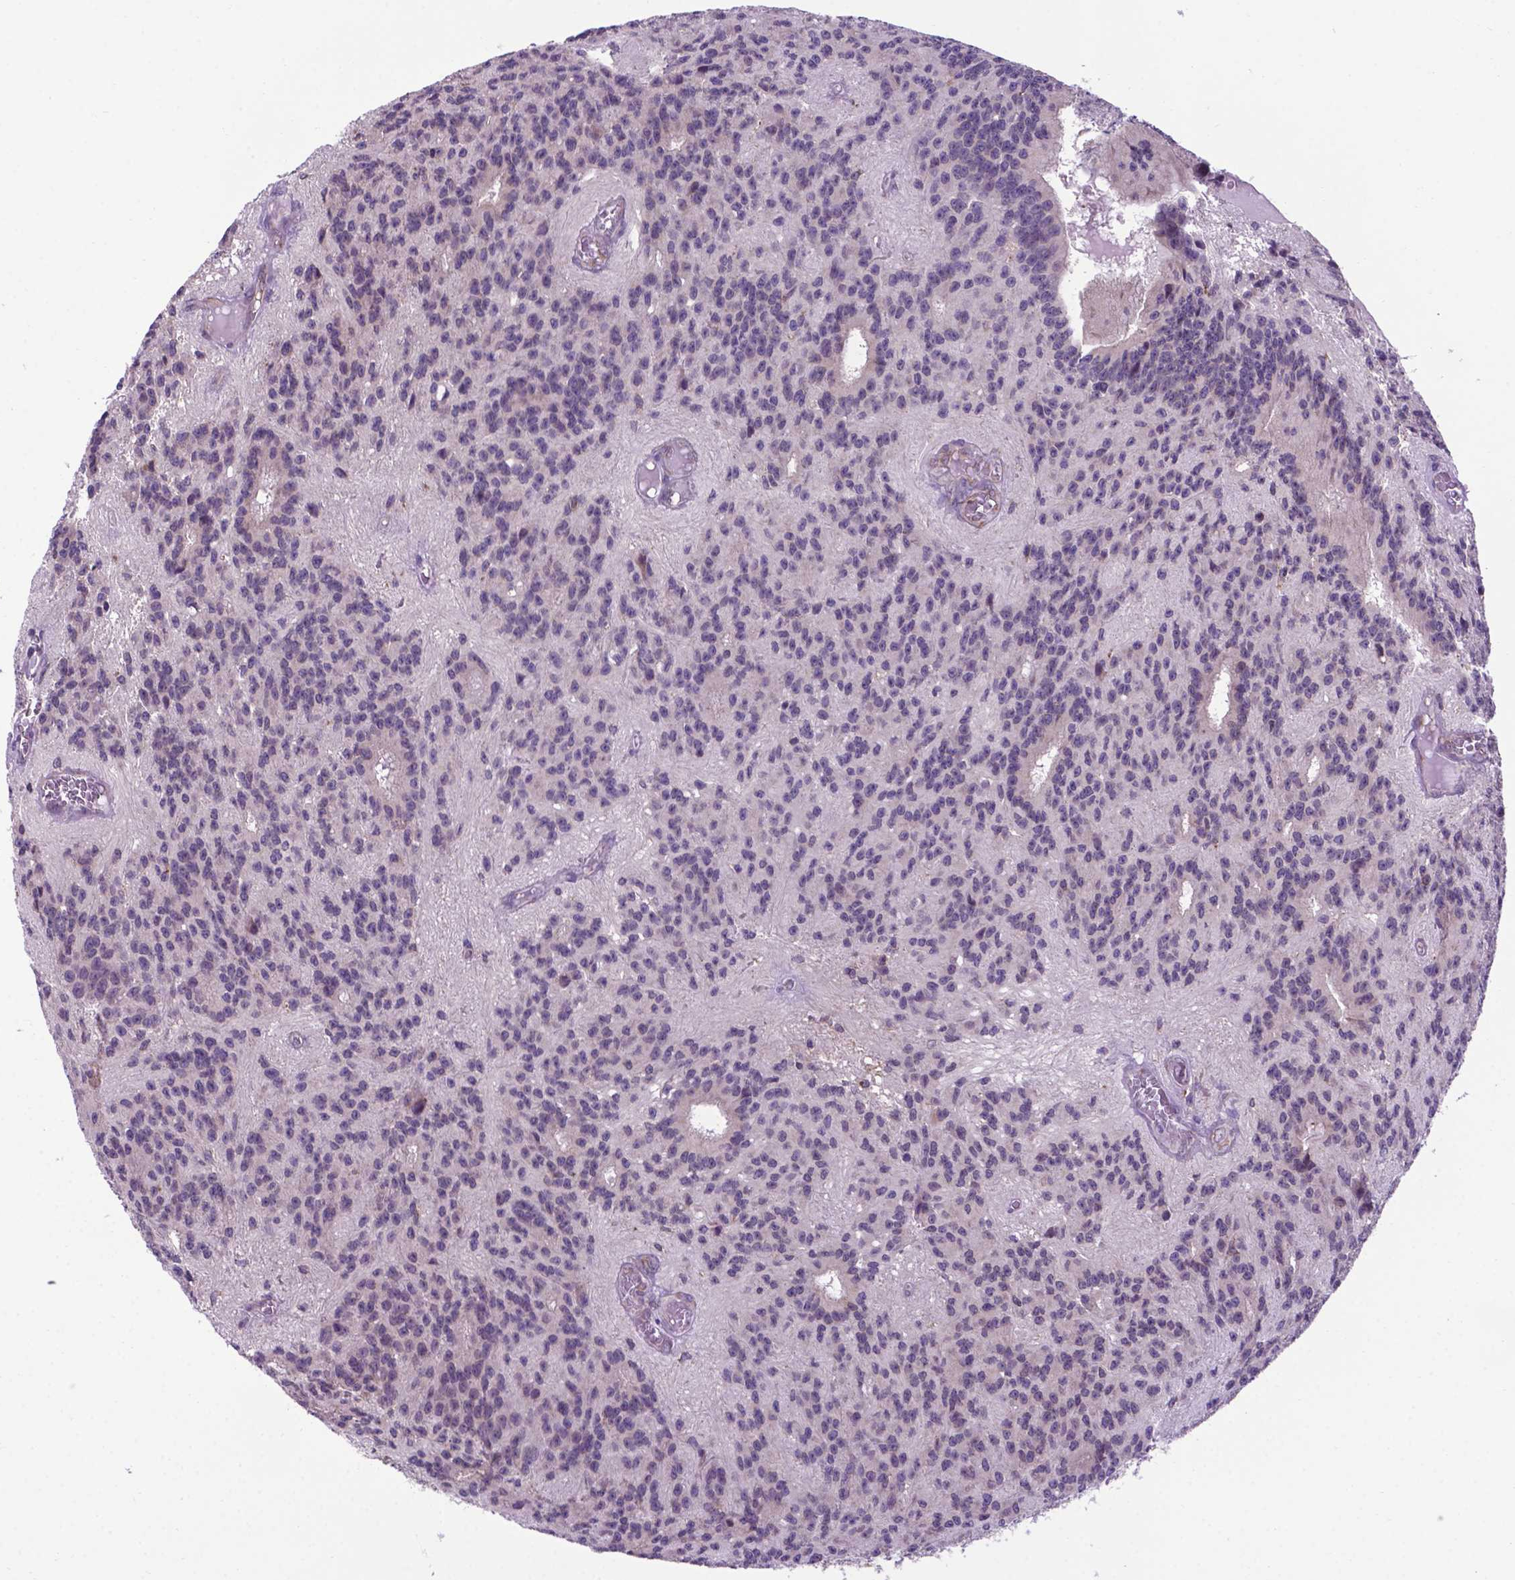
{"staining": {"intensity": "negative", "quantity": "none", "location": "none"}, "tissue": "glioma", "cell_type": "Tumor cells", "image_type": "cancer", "snomed": [{"axis": "morphology", "description": "Glioma, malignant, Low grade"}, {"axis": "topography", "description": "Brain"}], "caption": "Immunohistochemistry (IHC) photomicrograph of human glioma stained for a protein (brown), which reveals no positivity in tumor cells. (Stains: DAB (3,3'-diaminobenzidine) immunohistochemistry with hematoxylin counter stain, Microscopy: brightfield microscopy at high magnification).", "gene": "WDR83OS", "patient": {"sex": "male", "age": 31}}